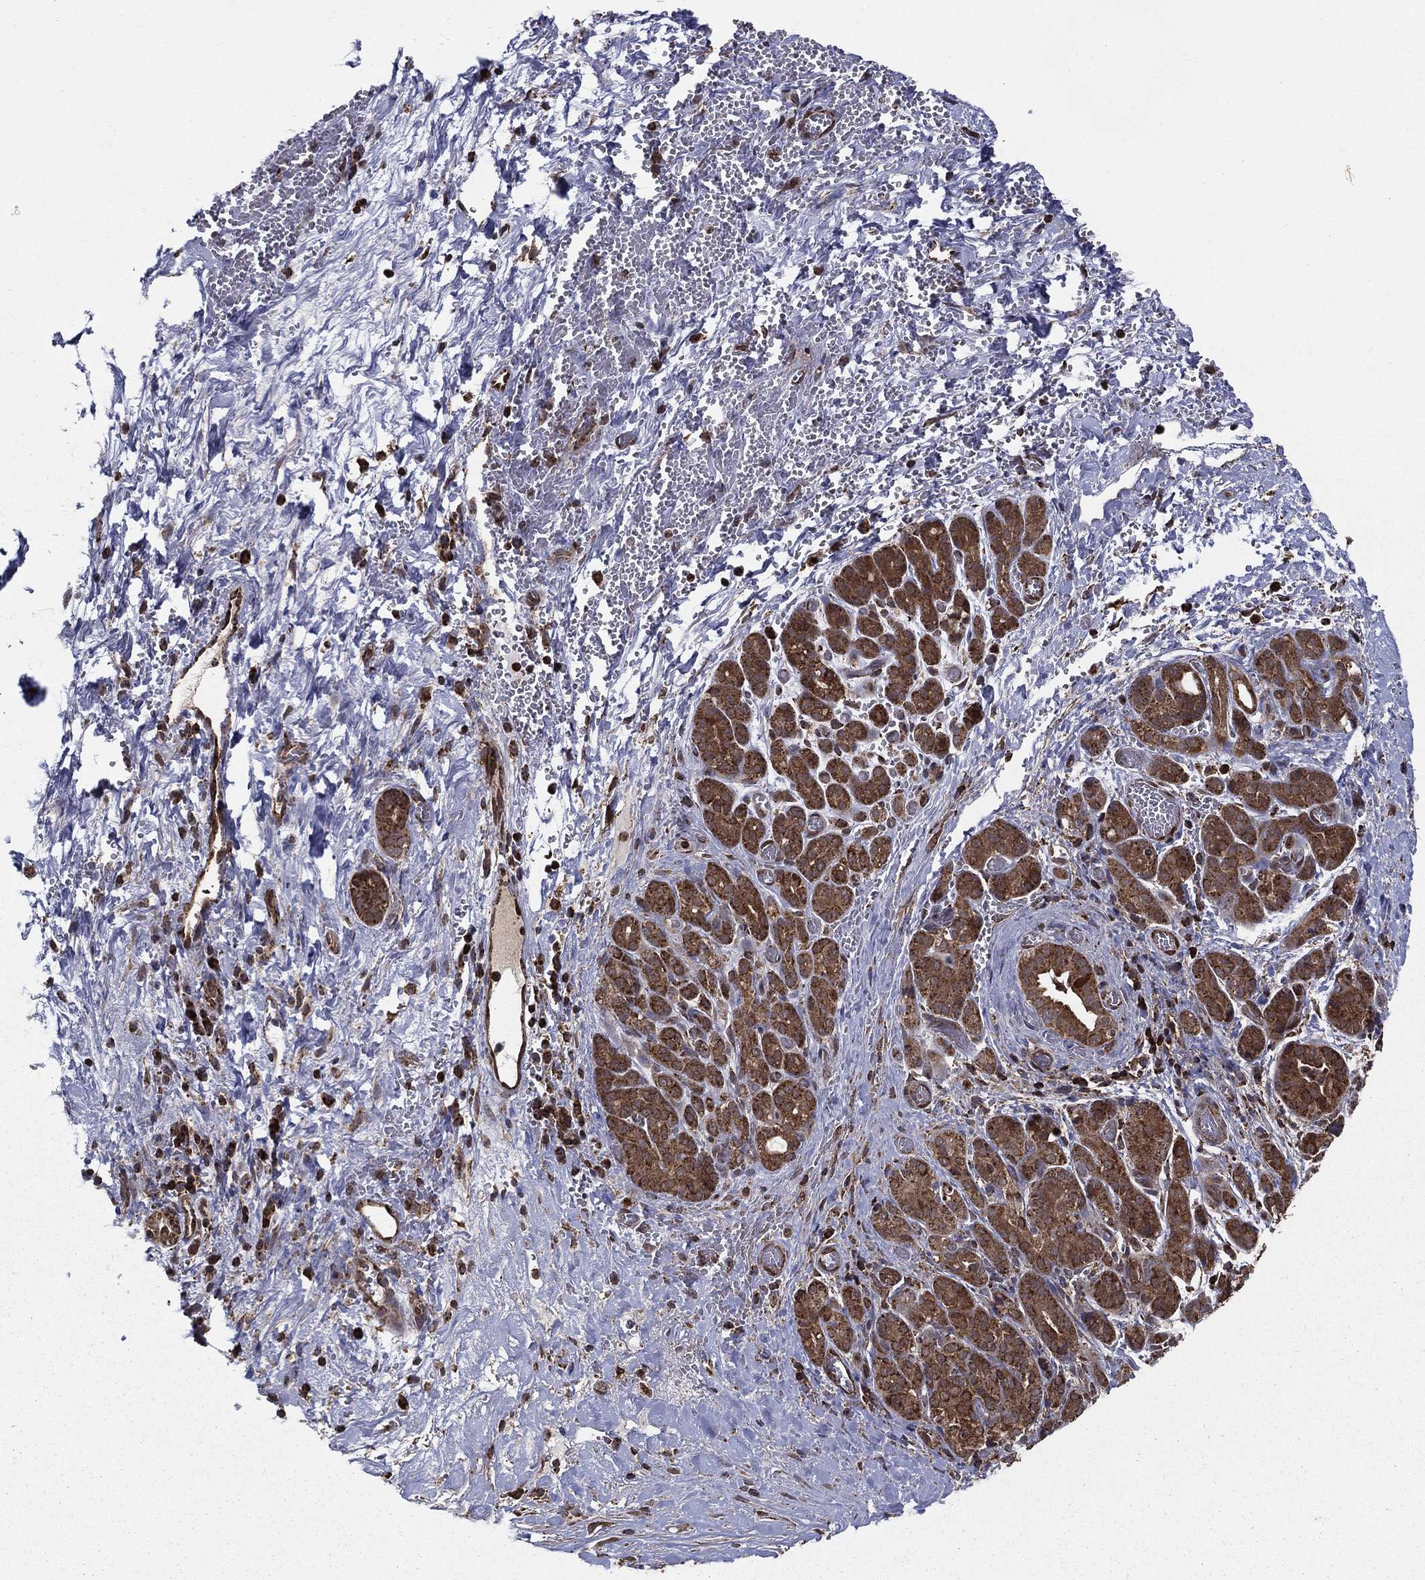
{"staining": {"intensity": "strong", "quantity": ">75%", "location": "cytoplasmic/membranous"}, "tissue": "pancreatic cancer", "cell_type": "Tumor cells", "image_type": "cancer", "snomed": [{"axis": "morphology", "description": "Adenocarcinoma, NOS"}, {"axis": "topography", "description": "Pancreas"}], "caption": "The photomicrograph shows staining of pancreatic cancer (adenocarcinoma), revealing strong cytoplasmic/membranous protein expression (brown color) within tumor cells. (DAB = brown stain, brightfield microscopy at high magnification).", "gene": "RIGI", "patient": {"sex": "male", "age": 44}}